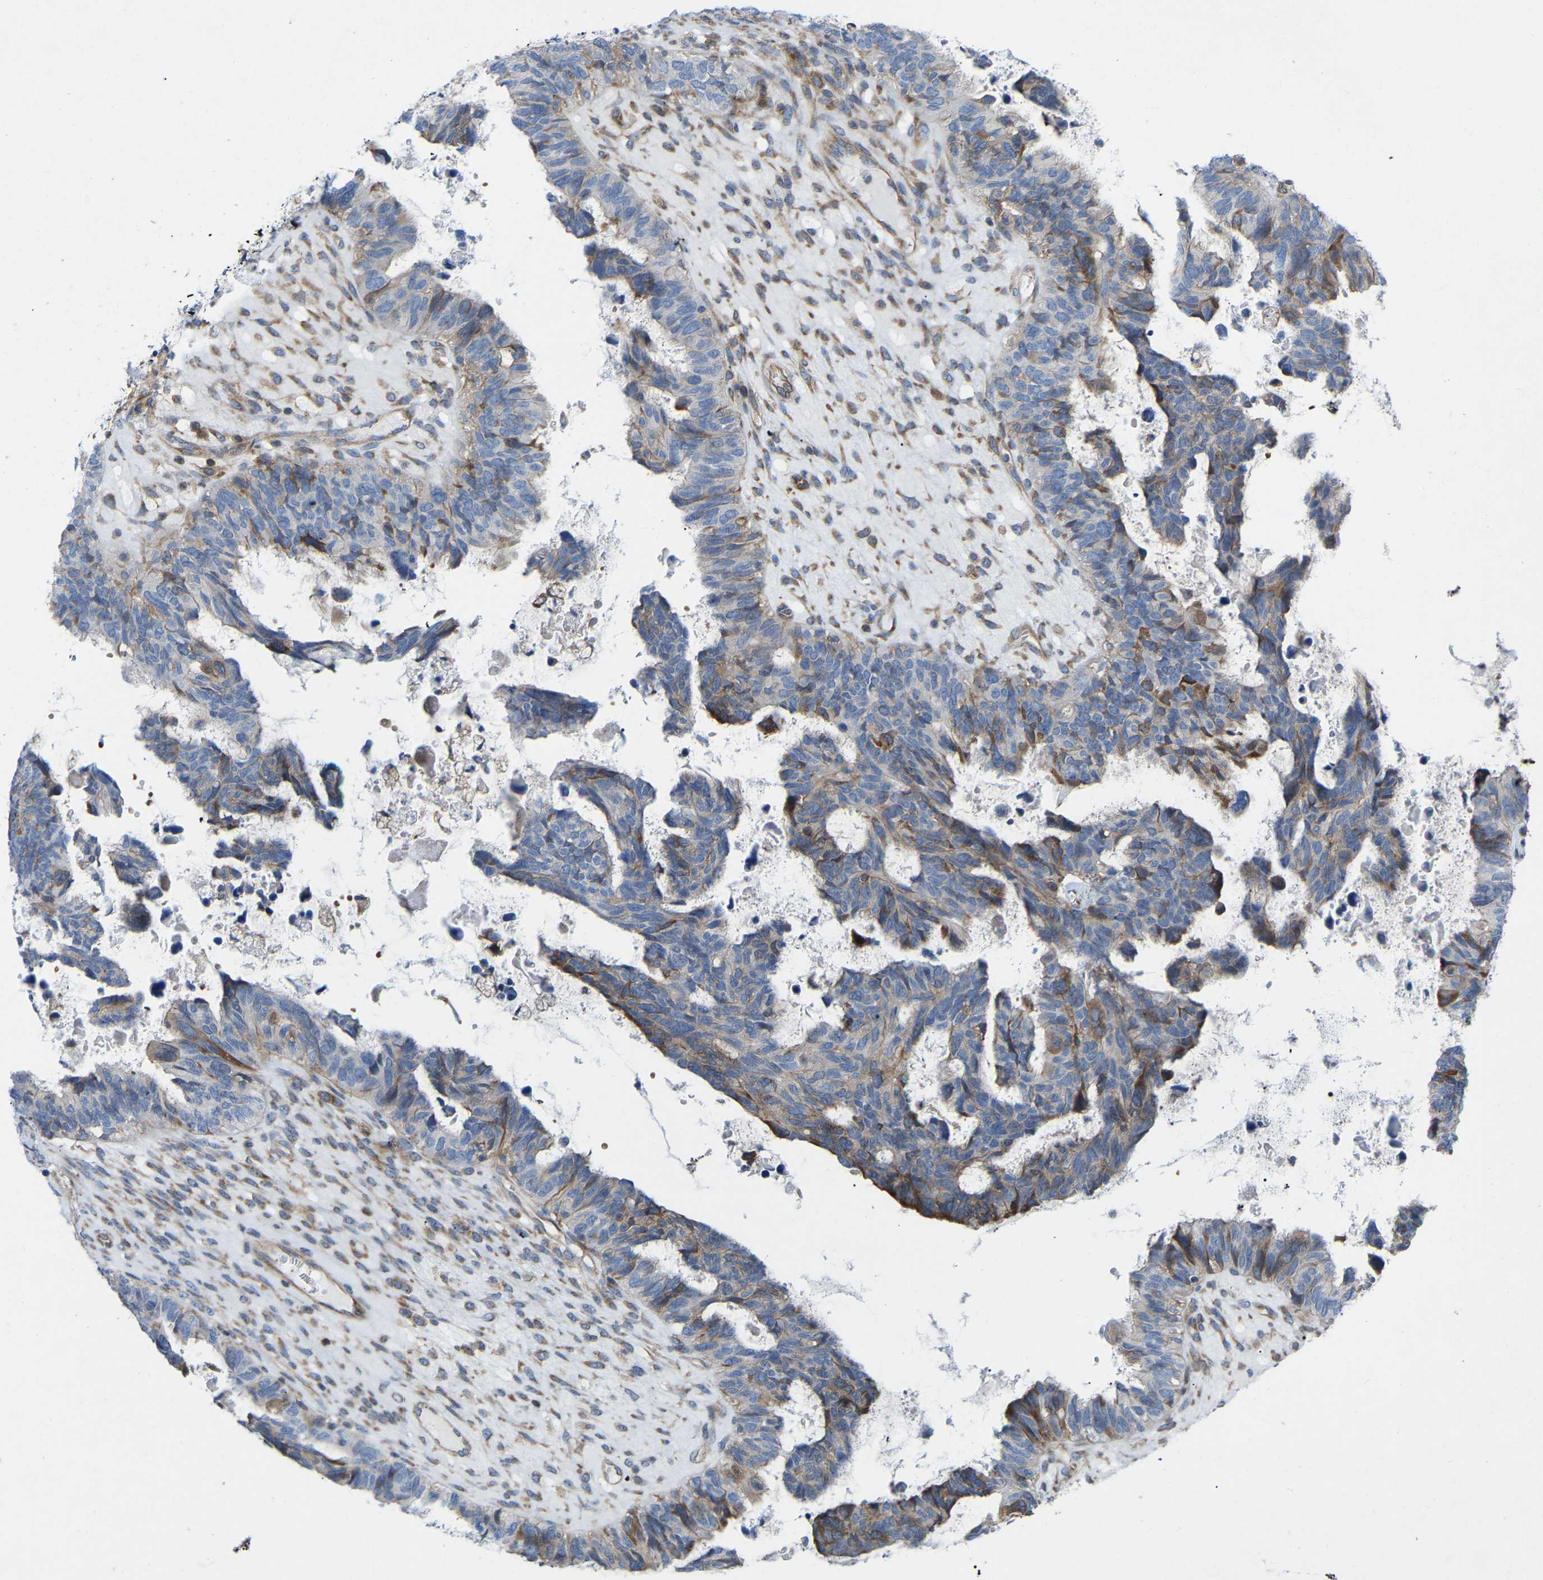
{"staining": {"intensity": "weak", "quantity": "<25%", "location": "cytoplasmic/membranous"}, "tissue": "ovarian cancer", "cell_type": "Tumor cells", "image_type": "cancer", "snomed": [{"axis": "morphology", "description": "Cystadenocarcinoma, serous, NOS"}, {"axis": "topography", "description": "Ovary"}], "caption": "Immunohistochemistry (IHC) histopathology image of neoplastic tissue: ovarian cancer (serous cystadenocarcinoma) stained with DAB reveals no significant protein staining in tumor cells. Nuclei are stained in blue.", "gene": "TOR1B", "patient": {"sex": "female", "age": 79}}